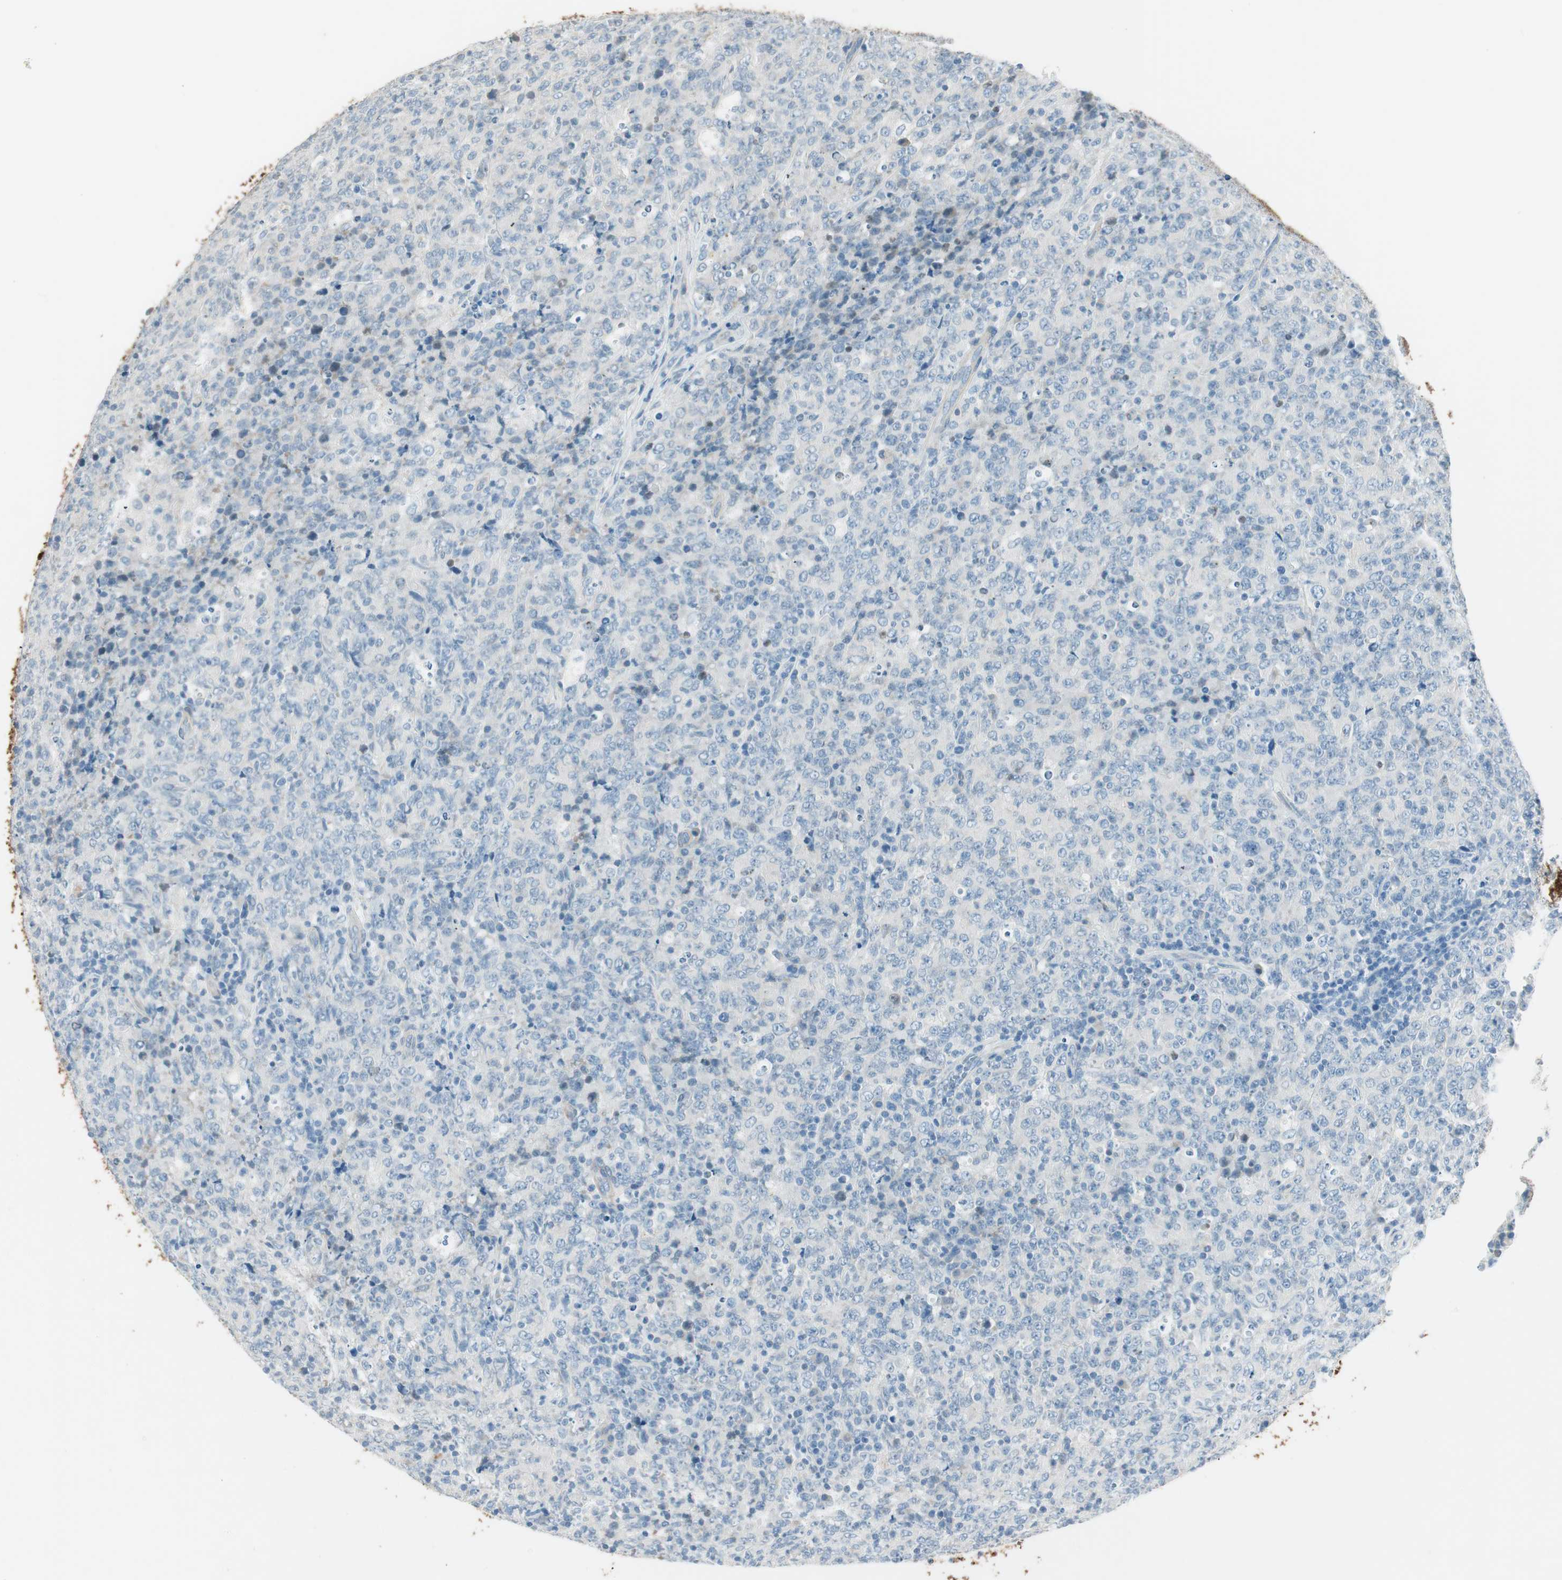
{"staining": {"intensity": "negative", "quantity": "none", "location": "none"}, "tissue": "lymphoma", "cell_type": "Tumor cells", "image_type": "cancer", "snomed": [{"axis": "morphology", "description": "Malignant lymphoma, non-Hodgkin's type, High grade"}, {"axis": "topography", "description": "Tonsil"}], "caption": "This is a micrograph of immunohistochemistry (IHC) staining of high-grade malignant lymphoma, non-Hodgkin's type, which shows no expression in tumor cells.", "gene": "GNAO1", "patient": {"sex": "female", "age": 36}}